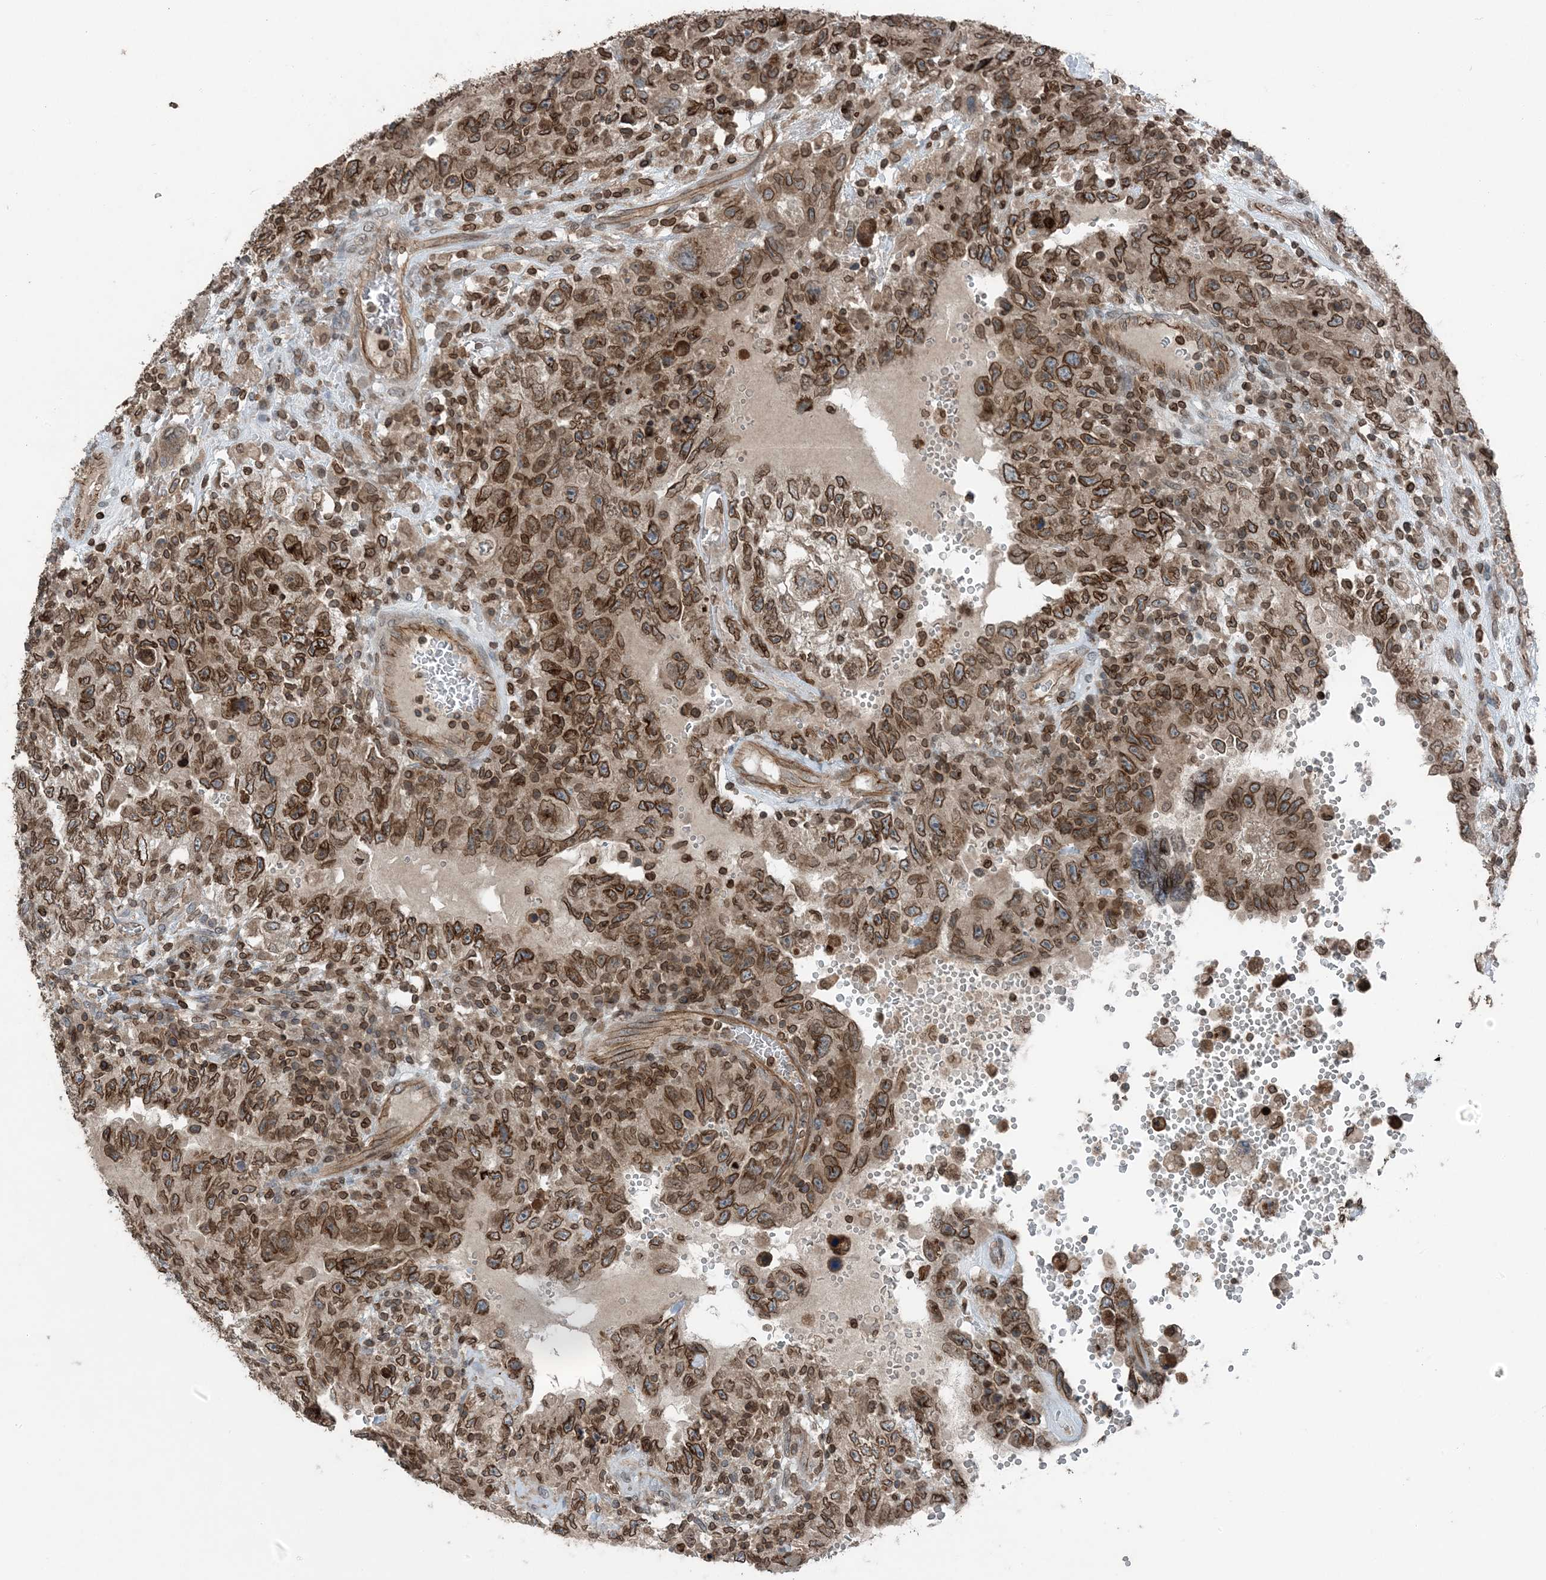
{"staining": {"intensity": "strong", "quantity": ">75%", "location": "cytoplasmic/membranous,nuclear"}, "tissue": "testis cancer", "cell_type": "Tumor cells", "image_type": "cancer", "snomed": [{"axis": "morphology", "description": "Carcinoma, Embryonal, NOS"}, {"axis": "topography", "description": "Testis"}], "caption": "IHC histopathology image of human testis cancer stained for a protein (brown), which reveals high levels of strong cytoplasmic/membranous and nuclear positivity in about >75% of tumor cells.", "gene": "ZFAND2B", "patient": {"sex": "male", "age": 26}}